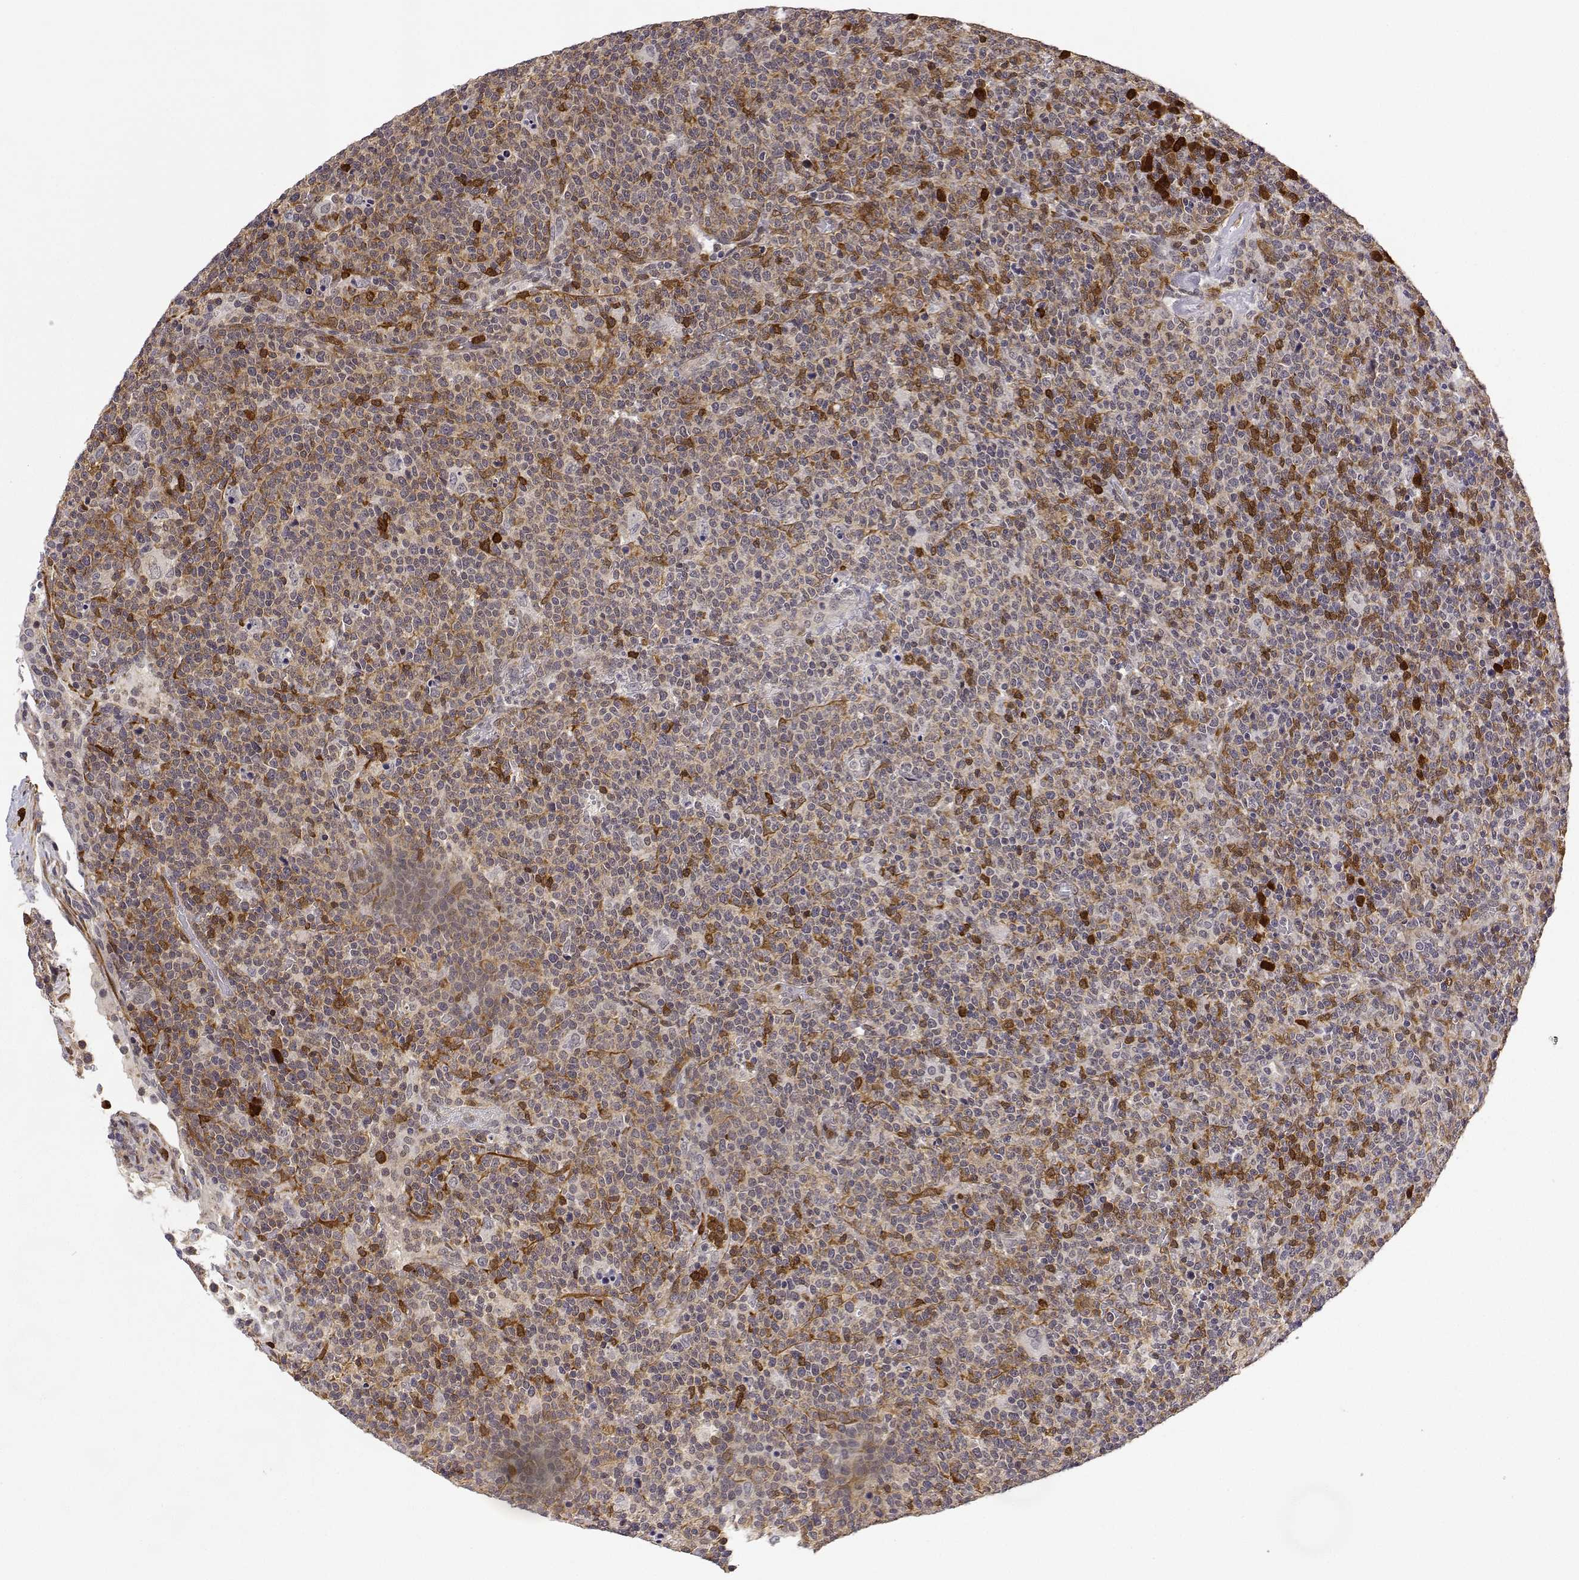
{"staining": {"intensity": "weak", "quantity": "25%-75%", "location": "cytoplasmic/membranous"}, "tissue": "lymphoma", "cell_type": "Tumor cells", "image_type": "cancer", "snomed": [{"axis": "morphology", "description": "Malignant lymphoma, non-Hodgkin's type, High grade"}, {"axis": "topography", "description": "Lymph node"}], "caption": "Malignant lymphoma, non-Hodgkin's type (high-grade) was stained to show a protein in brown. There is low levels of weak cytoplasmic/membranous expression in about 25%-75% of tumor cells. (IHC, brightfield microscopy, high magnification).", "gene": "PHGDH", "patient": {"sex": "male", "age": 61}}